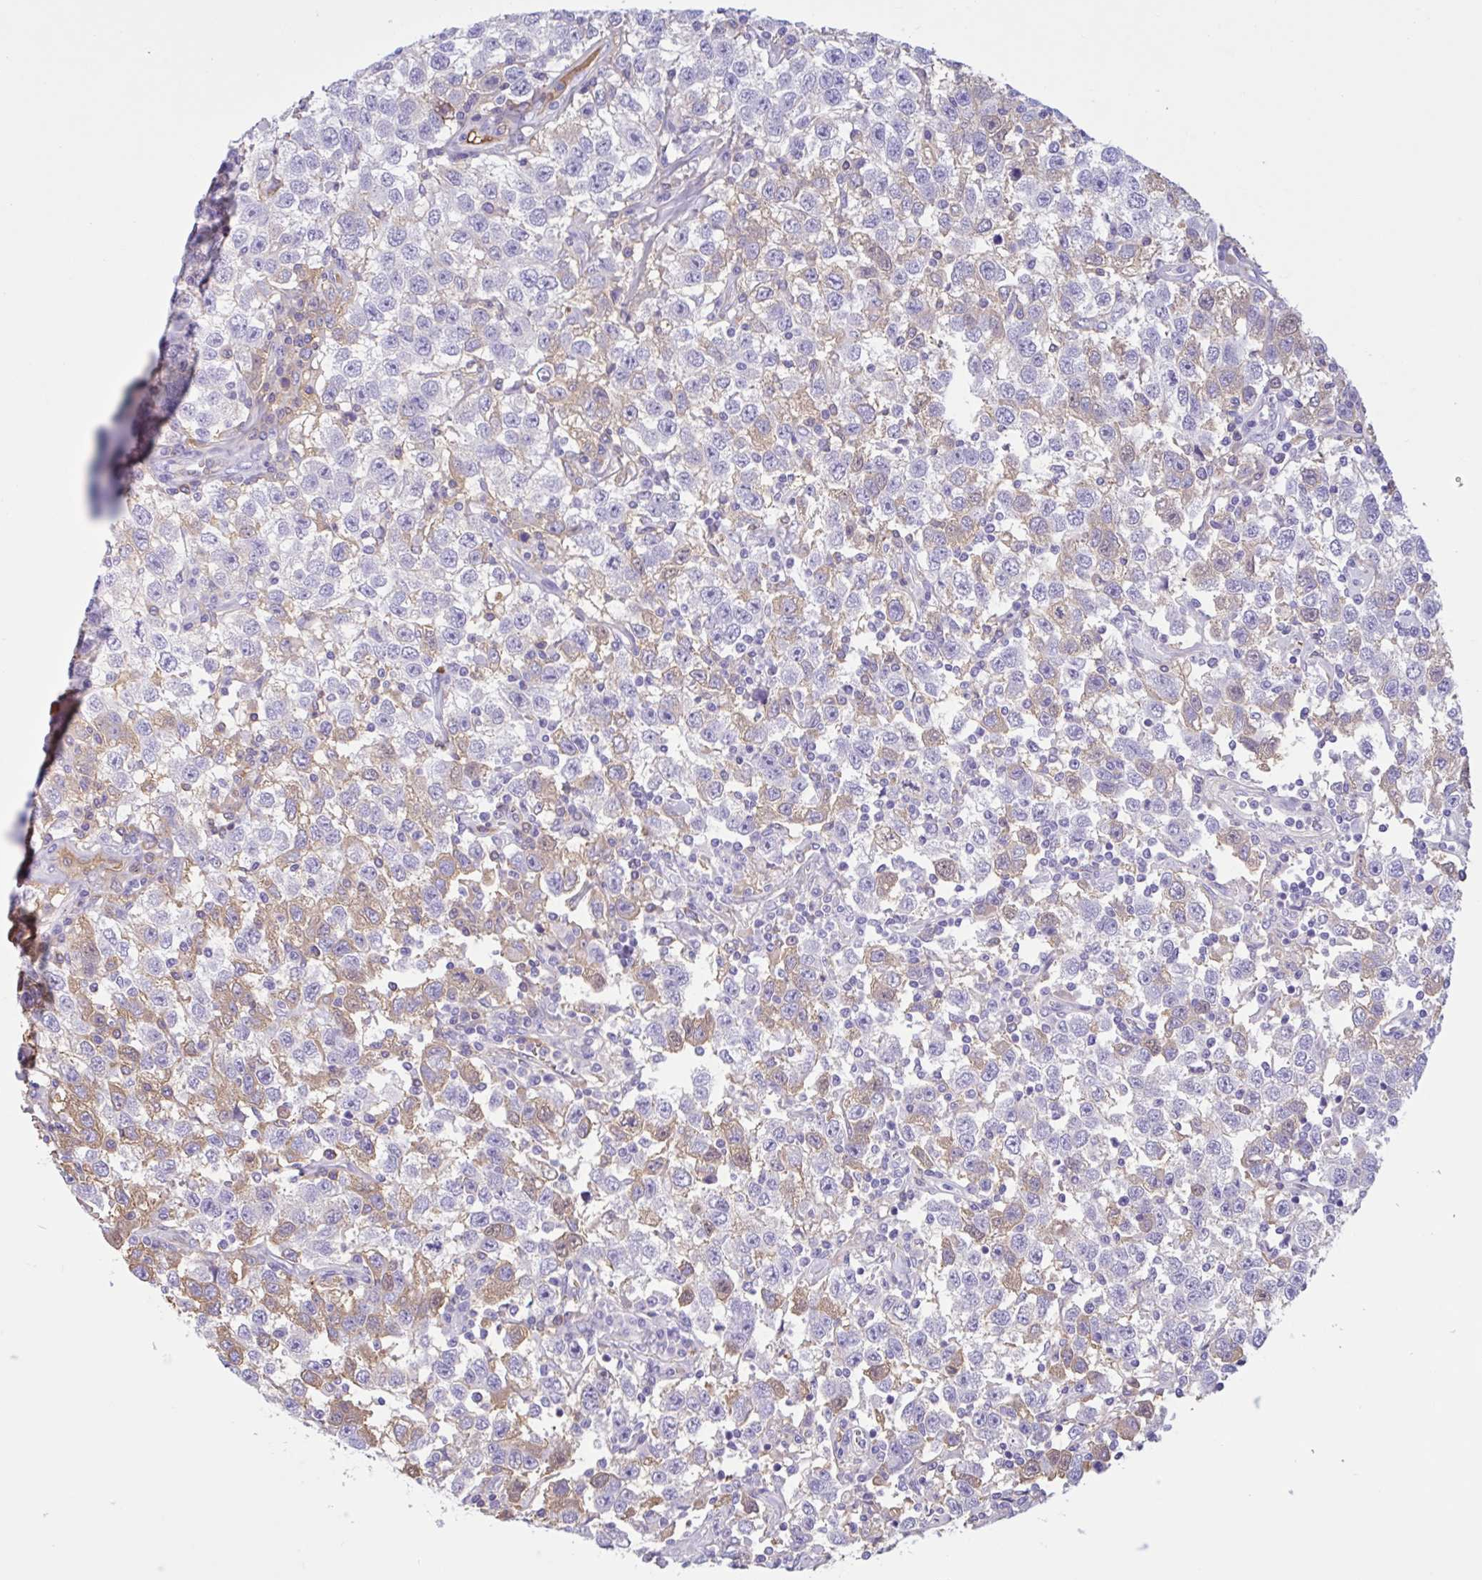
{"staining": {"intensity": "moderate", "quantity": "<25%", "location": "cytoplasmic/membranous"}, "tissue": "testis cancer", "cell_type": "Tumor cells", "image_type": "cancer", "snomed": [{"axis": "morphology", "description": "Seminoma, NOS"}, {"axis": "topography", "description": "Testis"}], "caption": "Immunohistochemical staining of testis seminoma reveals moderate cytoplasmic/membranous protein expression in approximately <25% of tumor cells. (brown staining indicates protein expression, while blue staining denotes nuclei).", "gene": "LARGE2", "patient": {"sex": "male", "age": 41}}